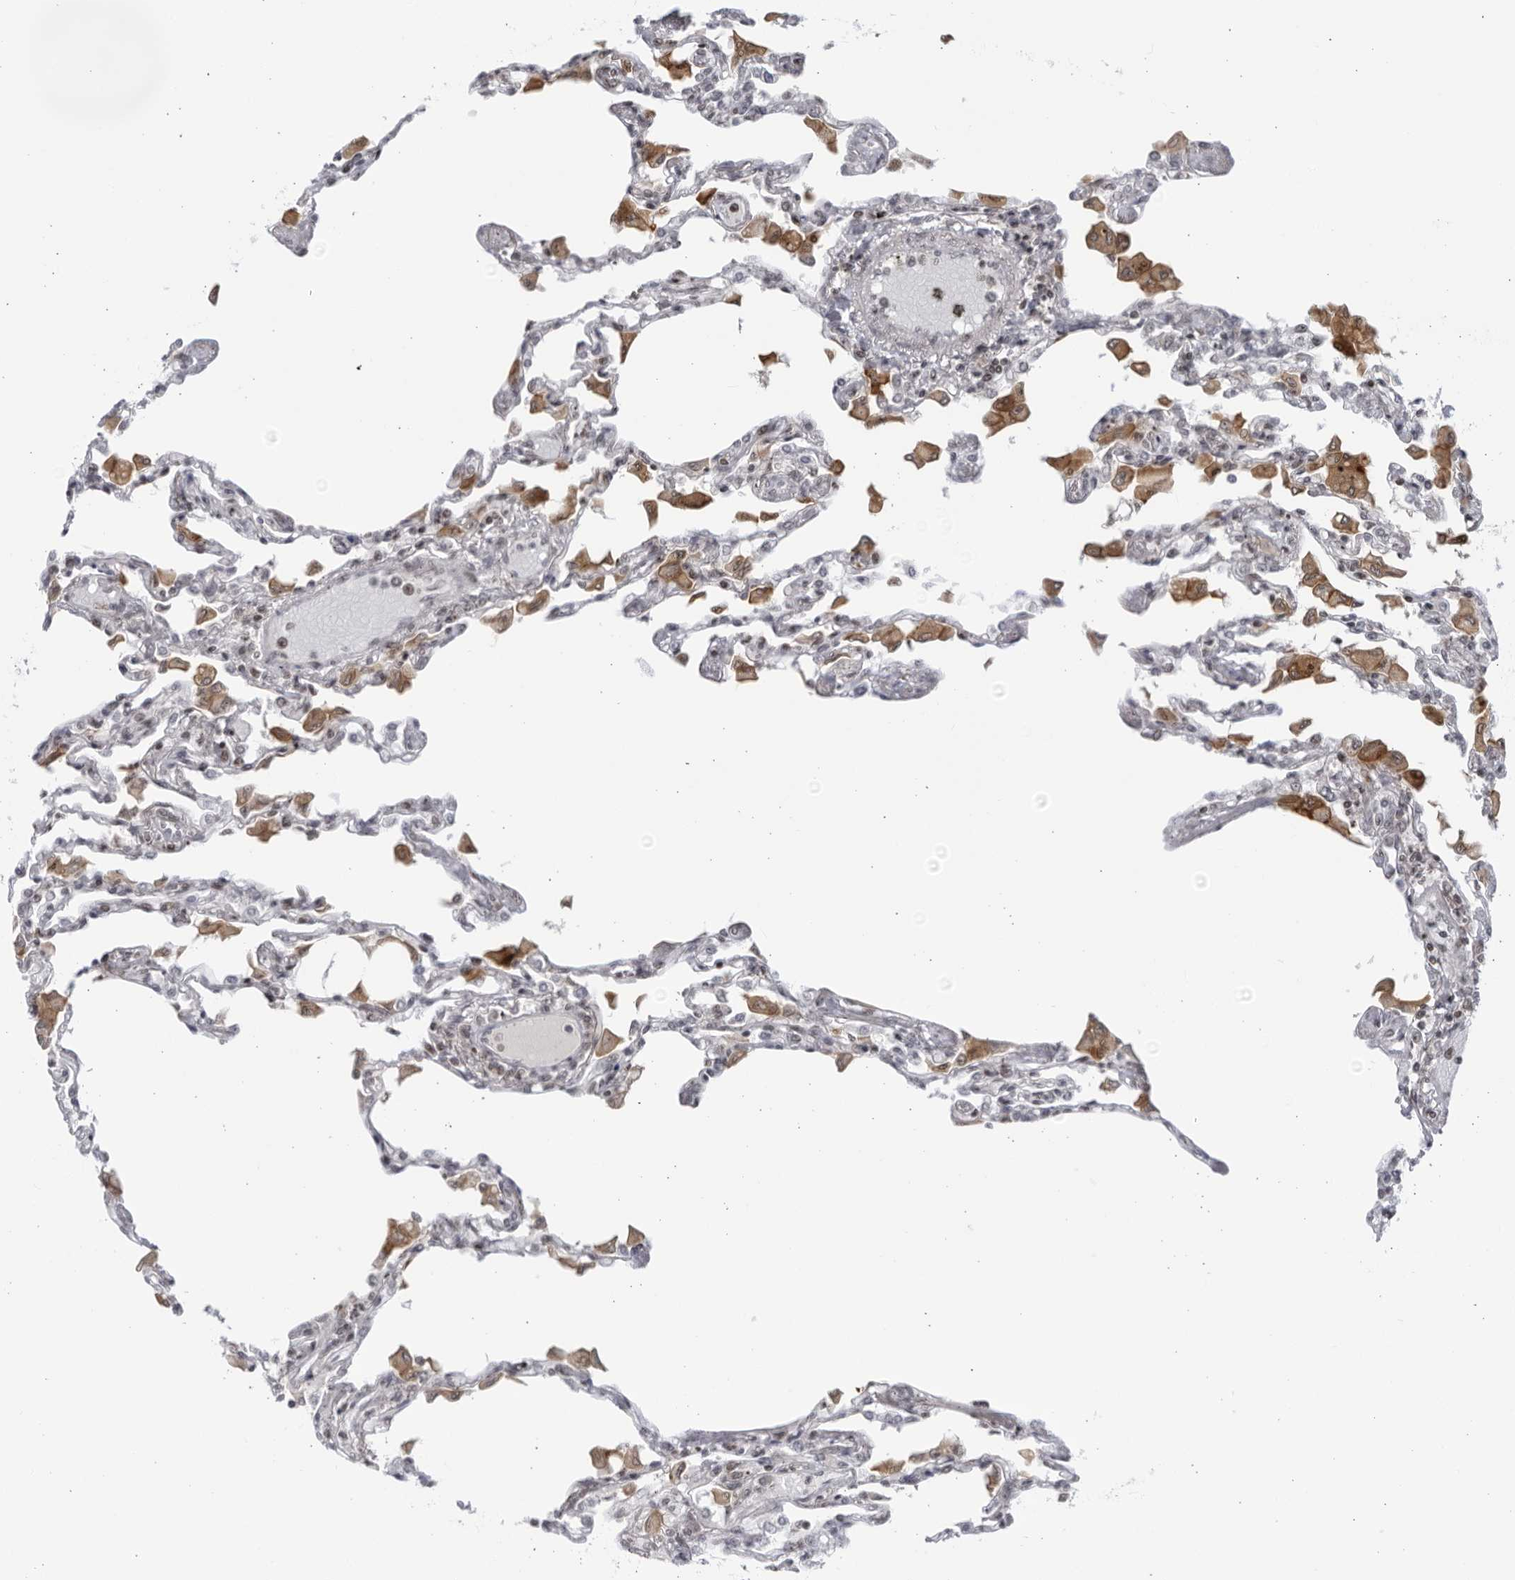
{"staining": {"intensity": "negative", "quantity": "none", "location": "none"}, "tissue": "lung", "cell_type": "Alveolar cells", "image_type": "normal", "snomed": [{"axis": "morphology", "description": "Normal tissue, NOS"}, {"axis": "topography", "description": "Bronchus"}, {"axis": "topography", "description": "Lung"}], "caption": "Immunohistochemistry (IHC) image of unremarkable lung stained for a protein (brown), which demonstrates no positivity in alveolar cells.", "gene": "DTL", "patient": {"sex": "female", "age": 49}}